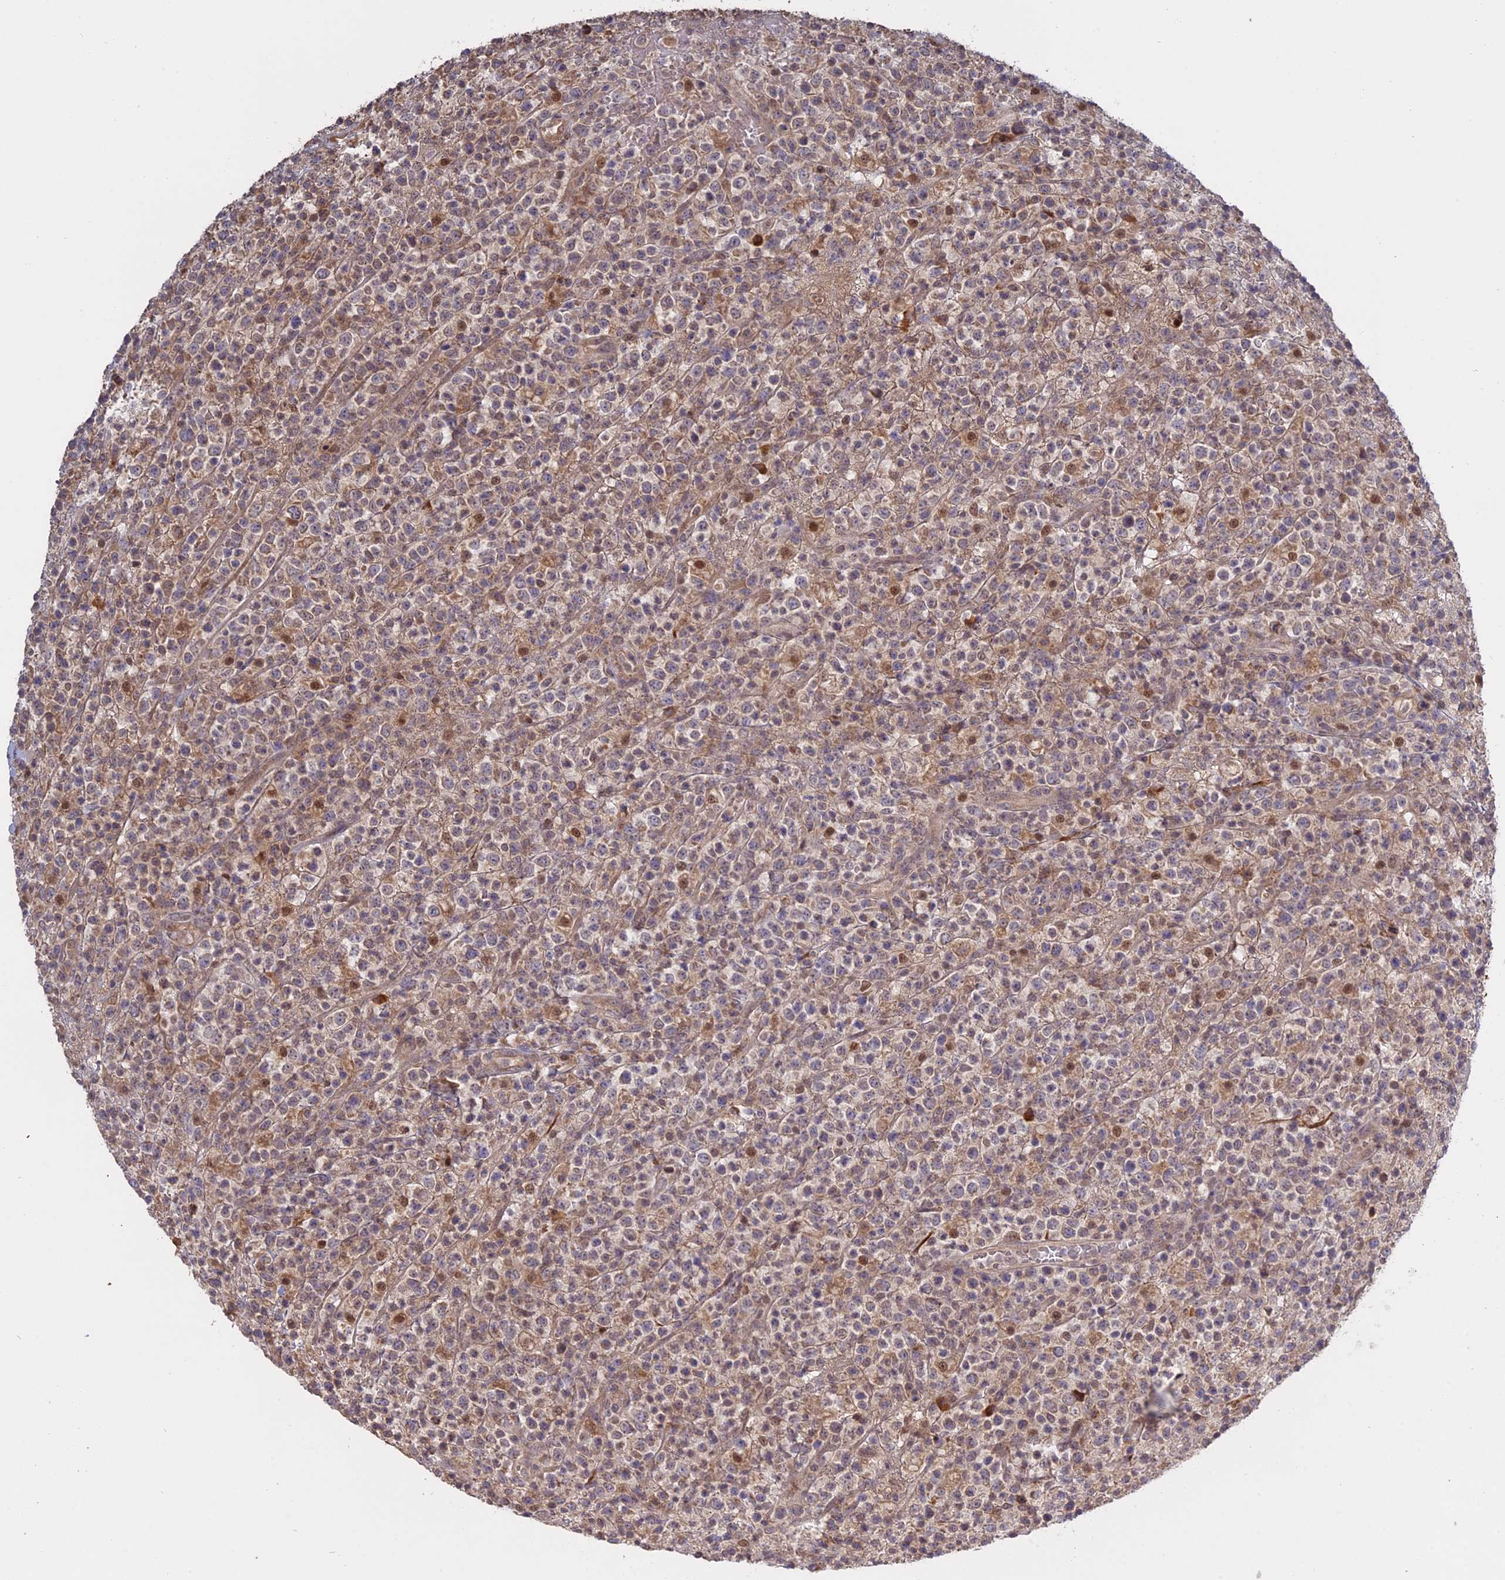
{"staining": {"intensity": "weak", "quantity": "25%-75%", "location": "cytoplasmic/membranous"}, "tissue": "lymphoma", "cell_type": "Tumor cells", "image_type": "cancer", "snomed": [{"axis": "morphology", "description": "Malignant lymphoma, non-Hodgkin's type, High grade"}, {"axis": "topography", "description": "Colon"}], "caption": "Immunohistochemistry (IHC) (DAB (3,3'-diaminobenzidine)) staining of human high-grade malignant lymphoma, non-Hodgkin's type shows weak cytoplasmic/membranous protein staining in approximately 25%-75% of tumor cells. (Stains: DAB (3,3'-diaminobenzidine) in brown, nuclei in blue, Microscopy: brightfield microscopy at high magnification).", "gene": "TMEM208", "patient": {"sex": "female", "age": 53}}